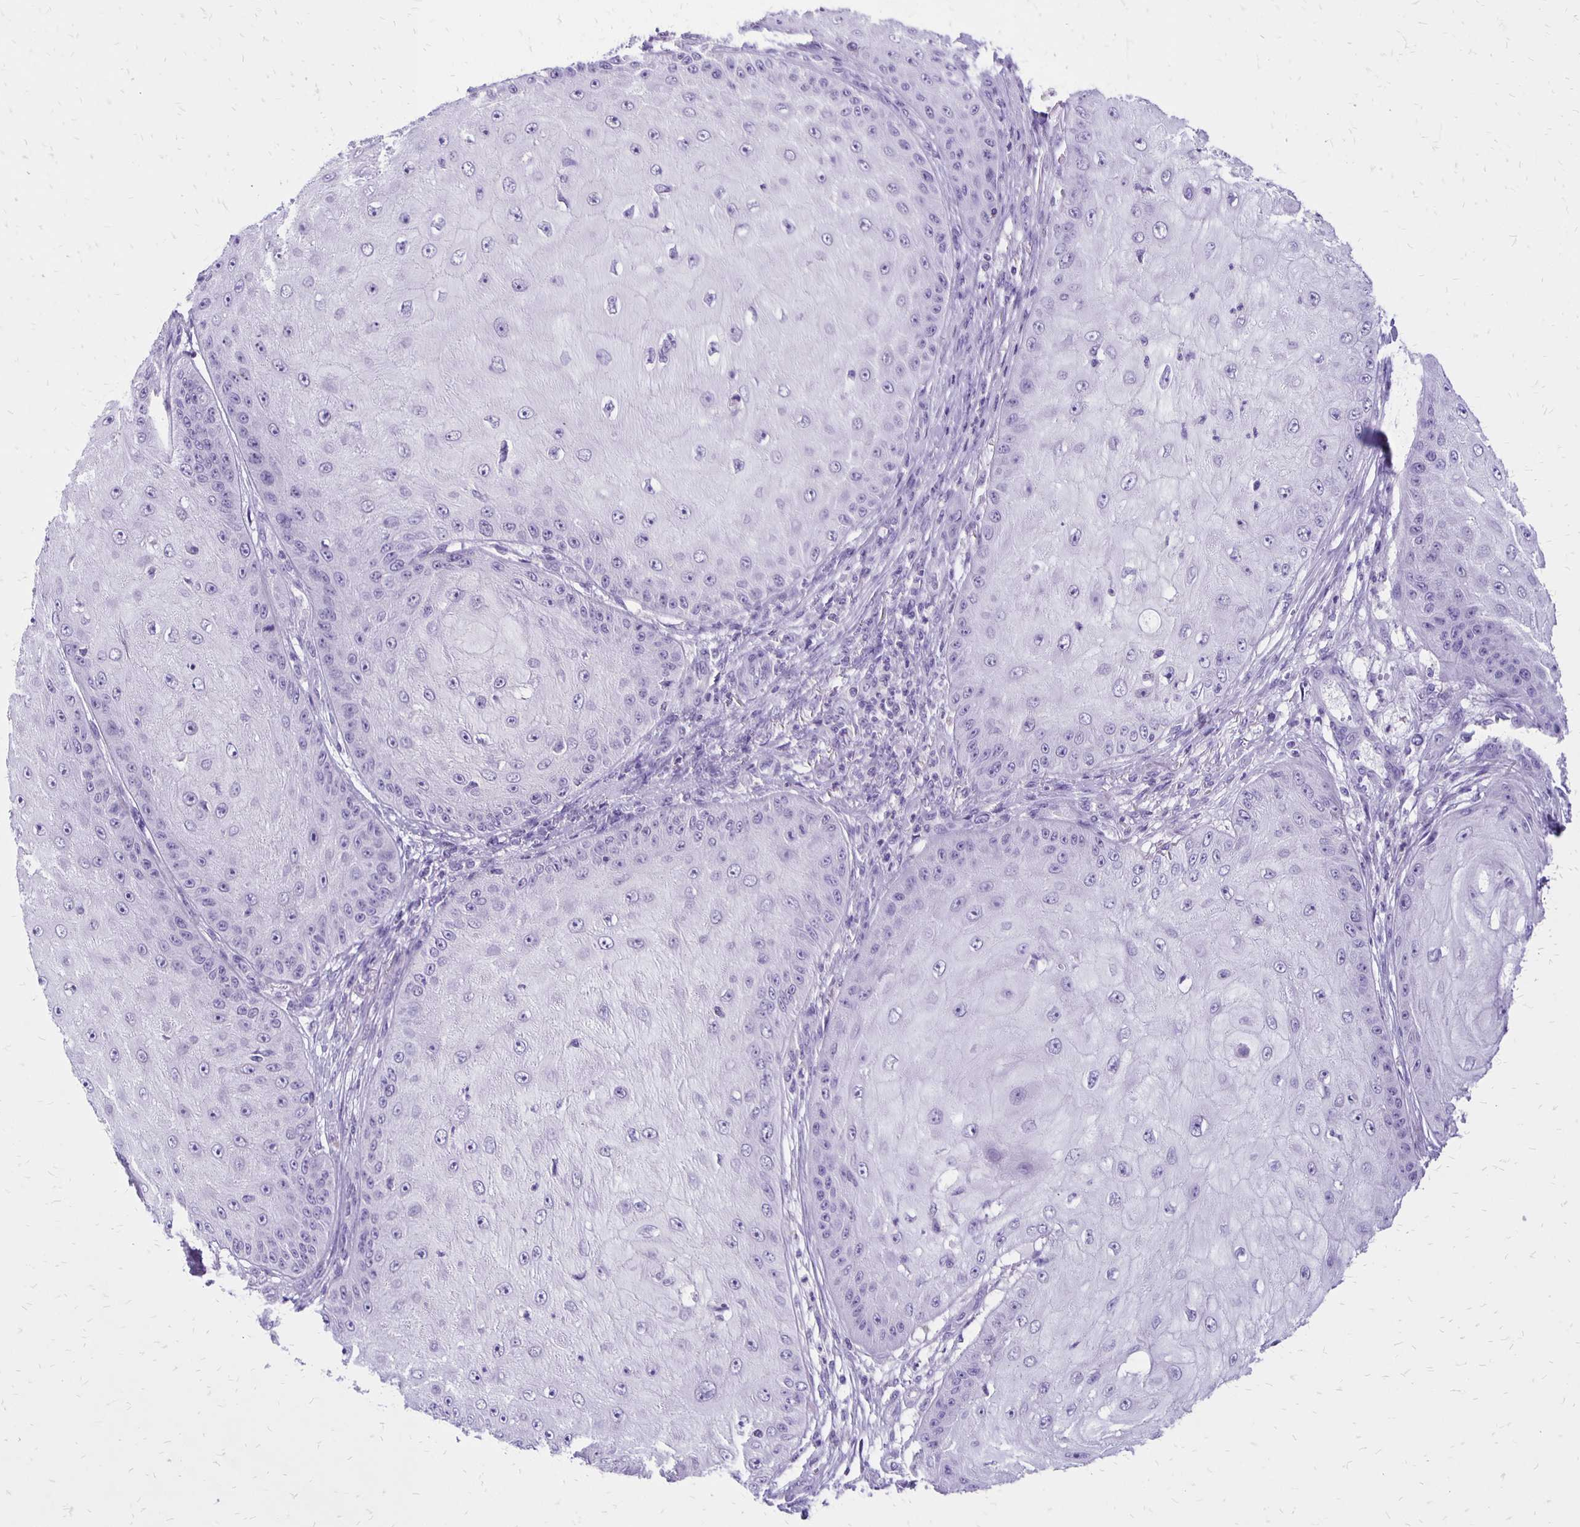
{"staining": {"intensity": "negative", "quantity": "none", "location": "none"}, "tissue": "skin cancer", "cell_type": "Tumor cells", "image_type": "cancer", "snomed": [{"axis": "morphology", "description": "Squamous cell carcinoma, NOS"}, {"axis": "topography", "description": "Skin"}], "caption": "IHC of skin cancer demonstrates no staining in tumor cells.", "gene": "ANKRD45", "patient": {"sex": "male", "age": 70}}